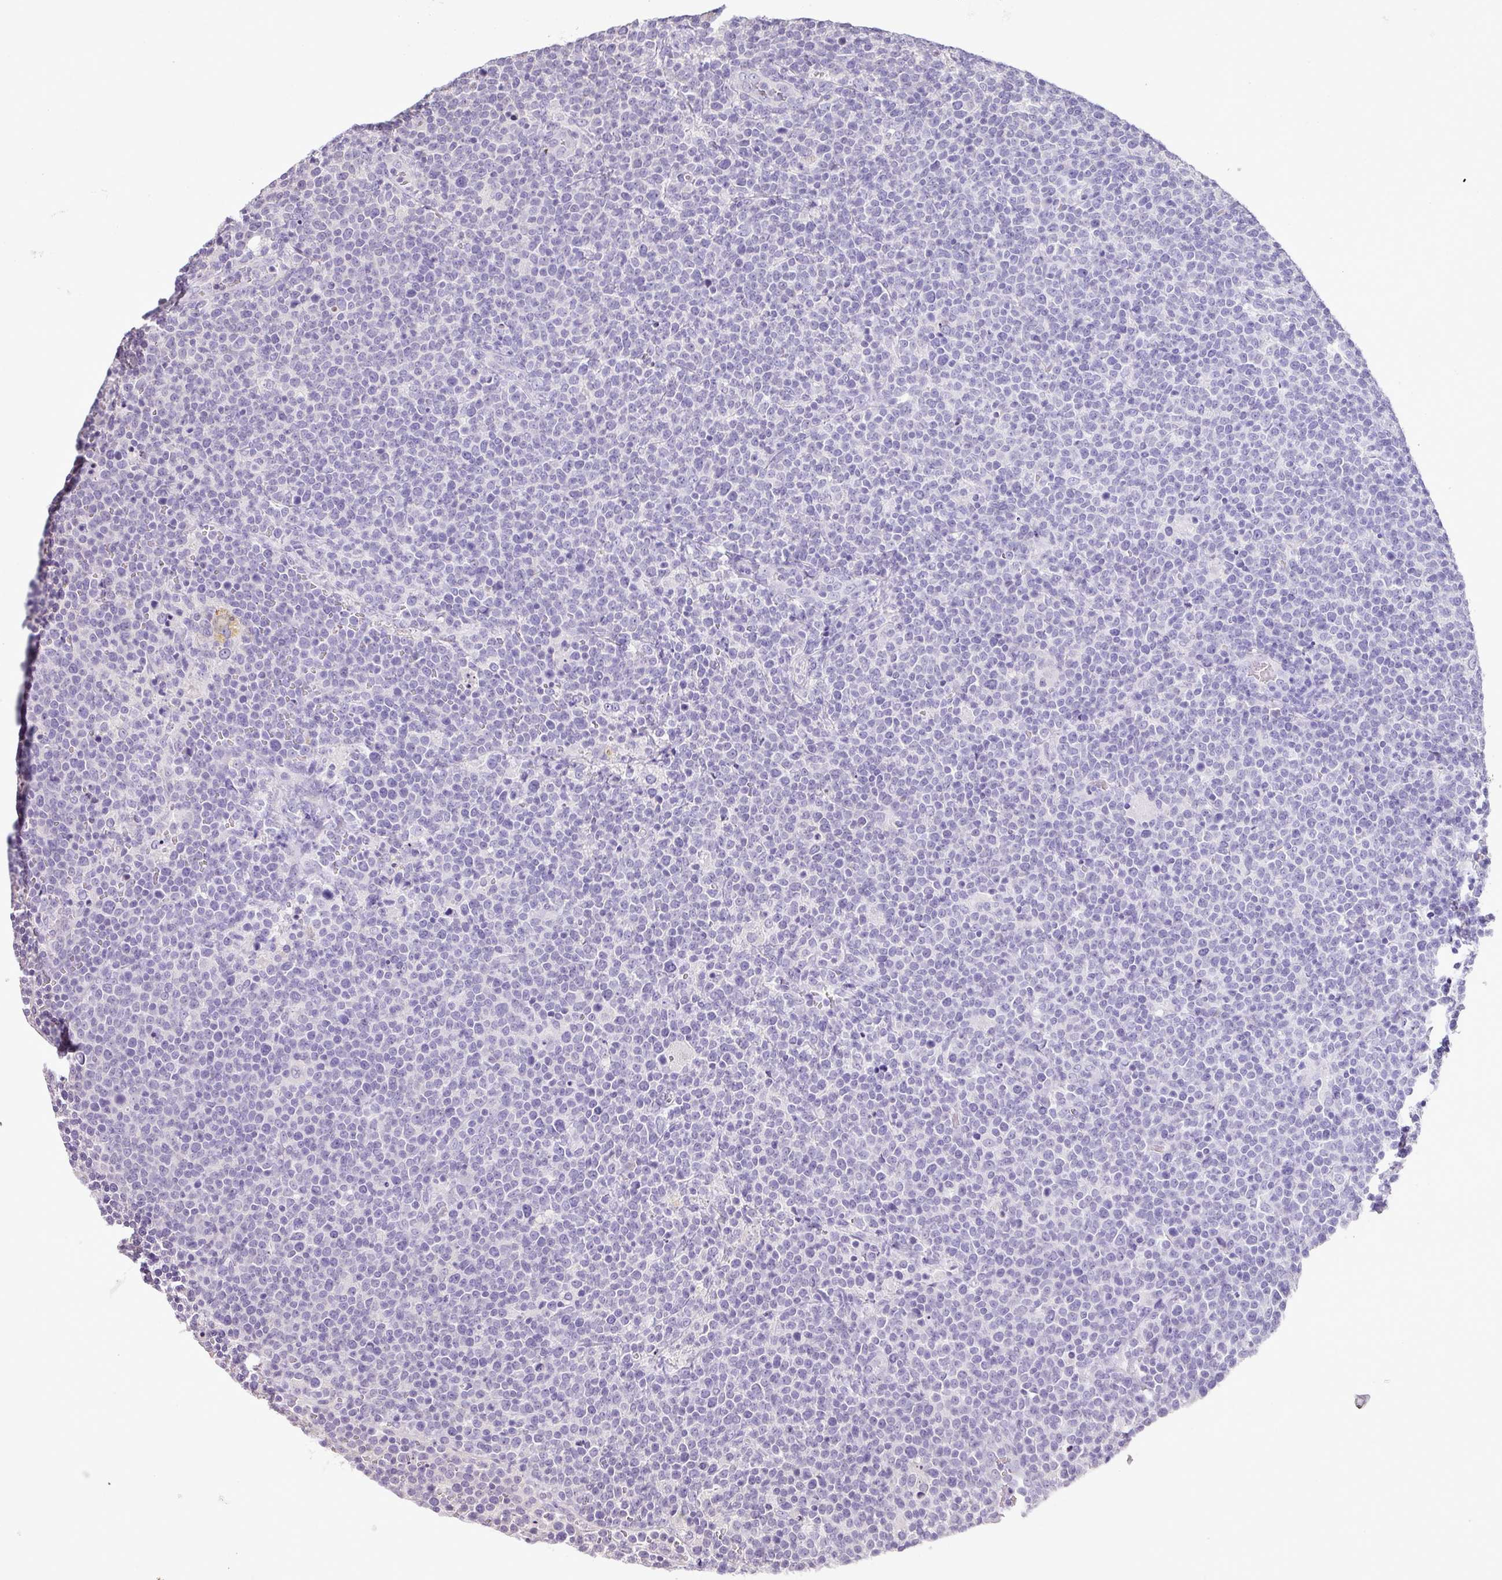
{"staining": {"intensity": "negative", "quantity": "none", "location": "none"}, "tissue": "lymphoma", "cell_type": "Tumor cells", "image_type": "cancer", "snomed": [{"axis": "morphology", "description": "Malignant lymphoma, non-Hodgkin's type, High grade"}, {"axis": "topography", "description": "Lymph node"}], "caption": "High power microscopy image of an IHC histopathology image of lymphoma, revealing no significant positivity in tumor cells.", "gene": "BRINP2", "patient": {"sex": "male", "age": 61}}